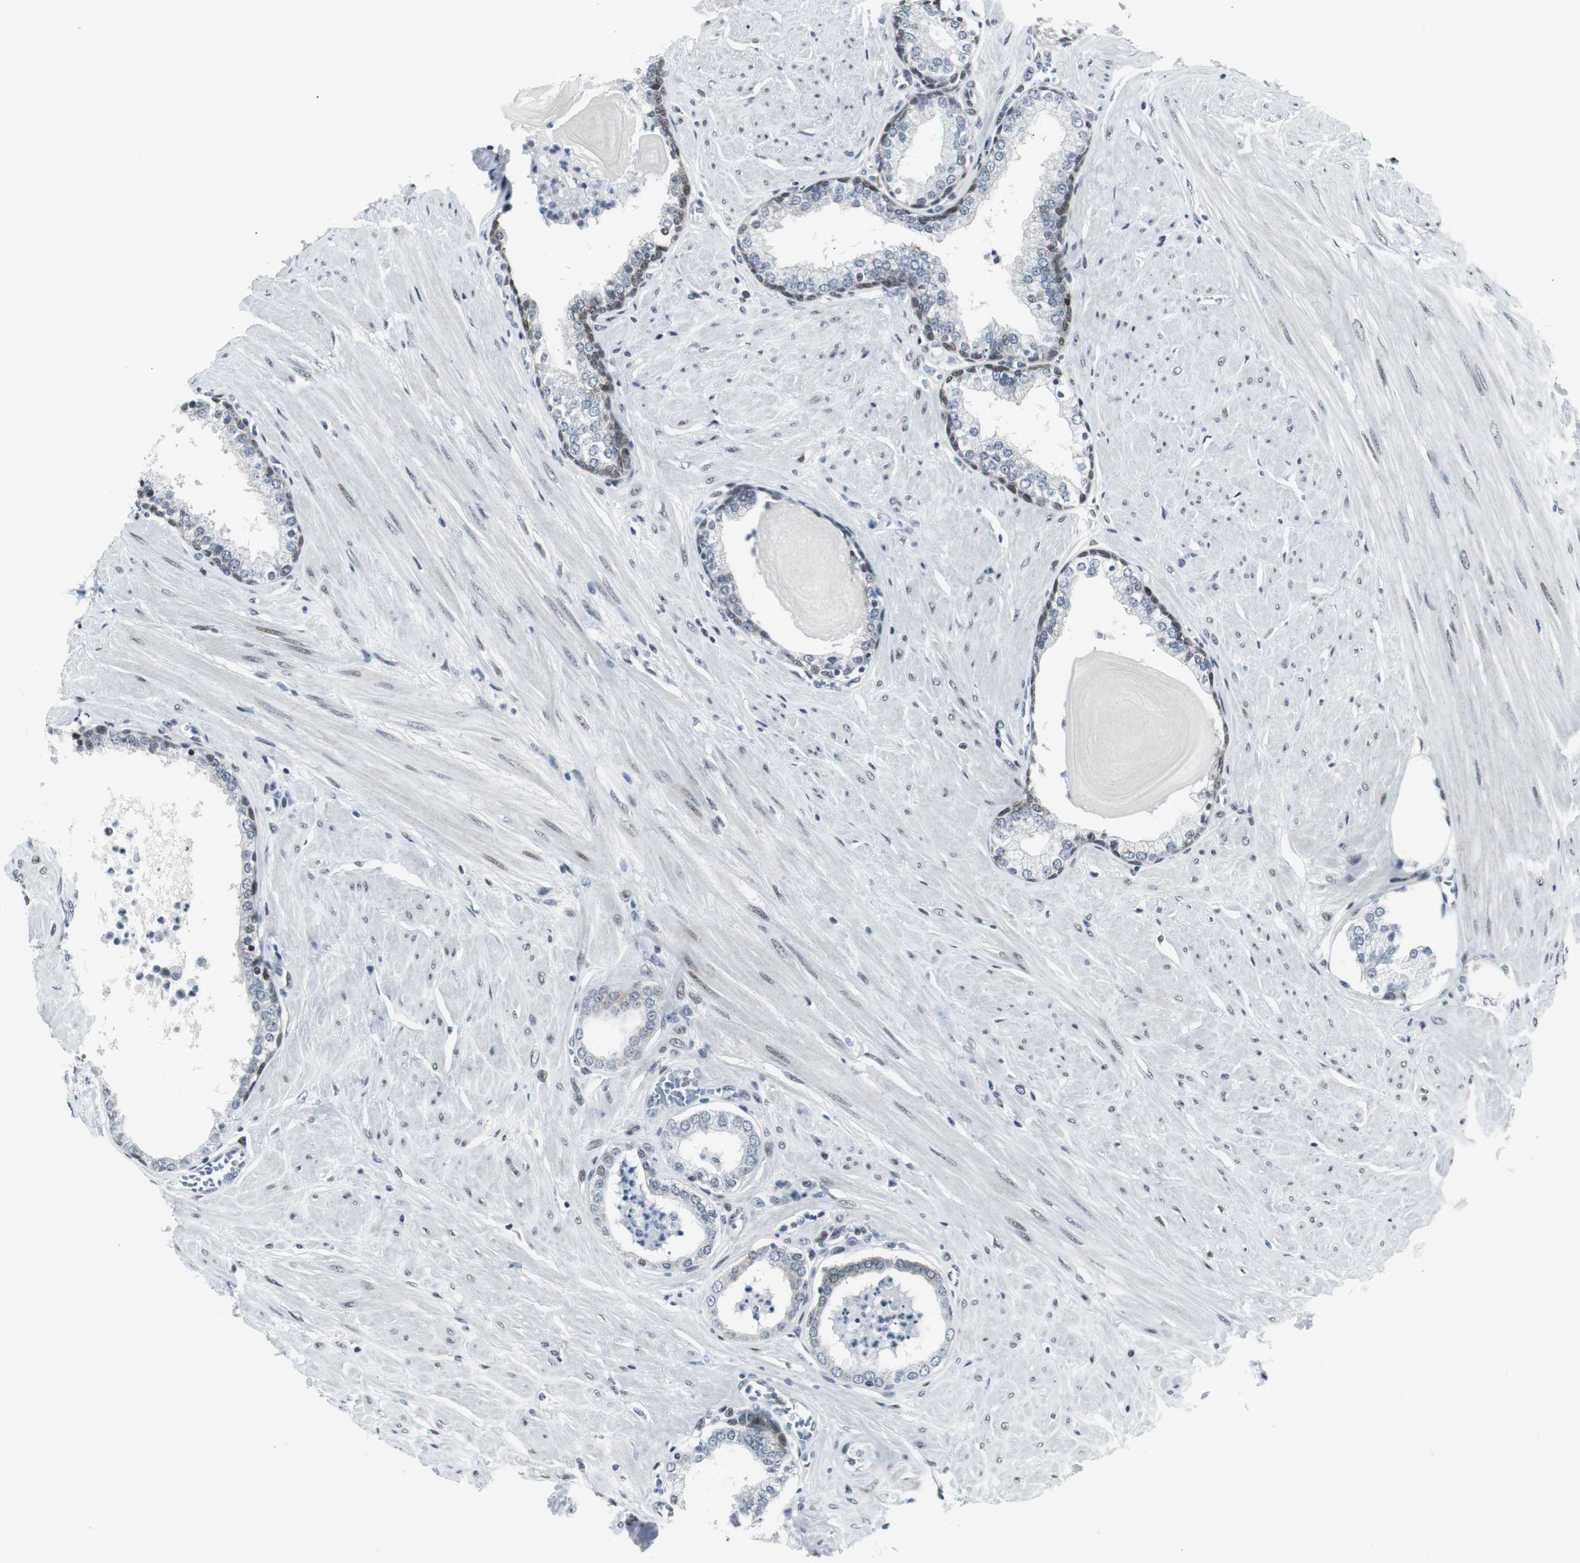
{"staining": {"intensity": "weak", "quantity": "25%-75%", "location": "nuclear"}, "tissue": "prostate", "cell_type": "Glandular cells", "image_type": "normal", "snomed": [{"axis": "morphology", "description": "Normal tissue, NOS"}, {"axis": "topography", "description": "Prostate"}], "caption": "Protein expression analysis of normal human prostate reveals weak nuclear staining in approximately 25%-75% of glandular cells.", "gene": "MTA1", "patient": {"sex": "male", "age": 51}}